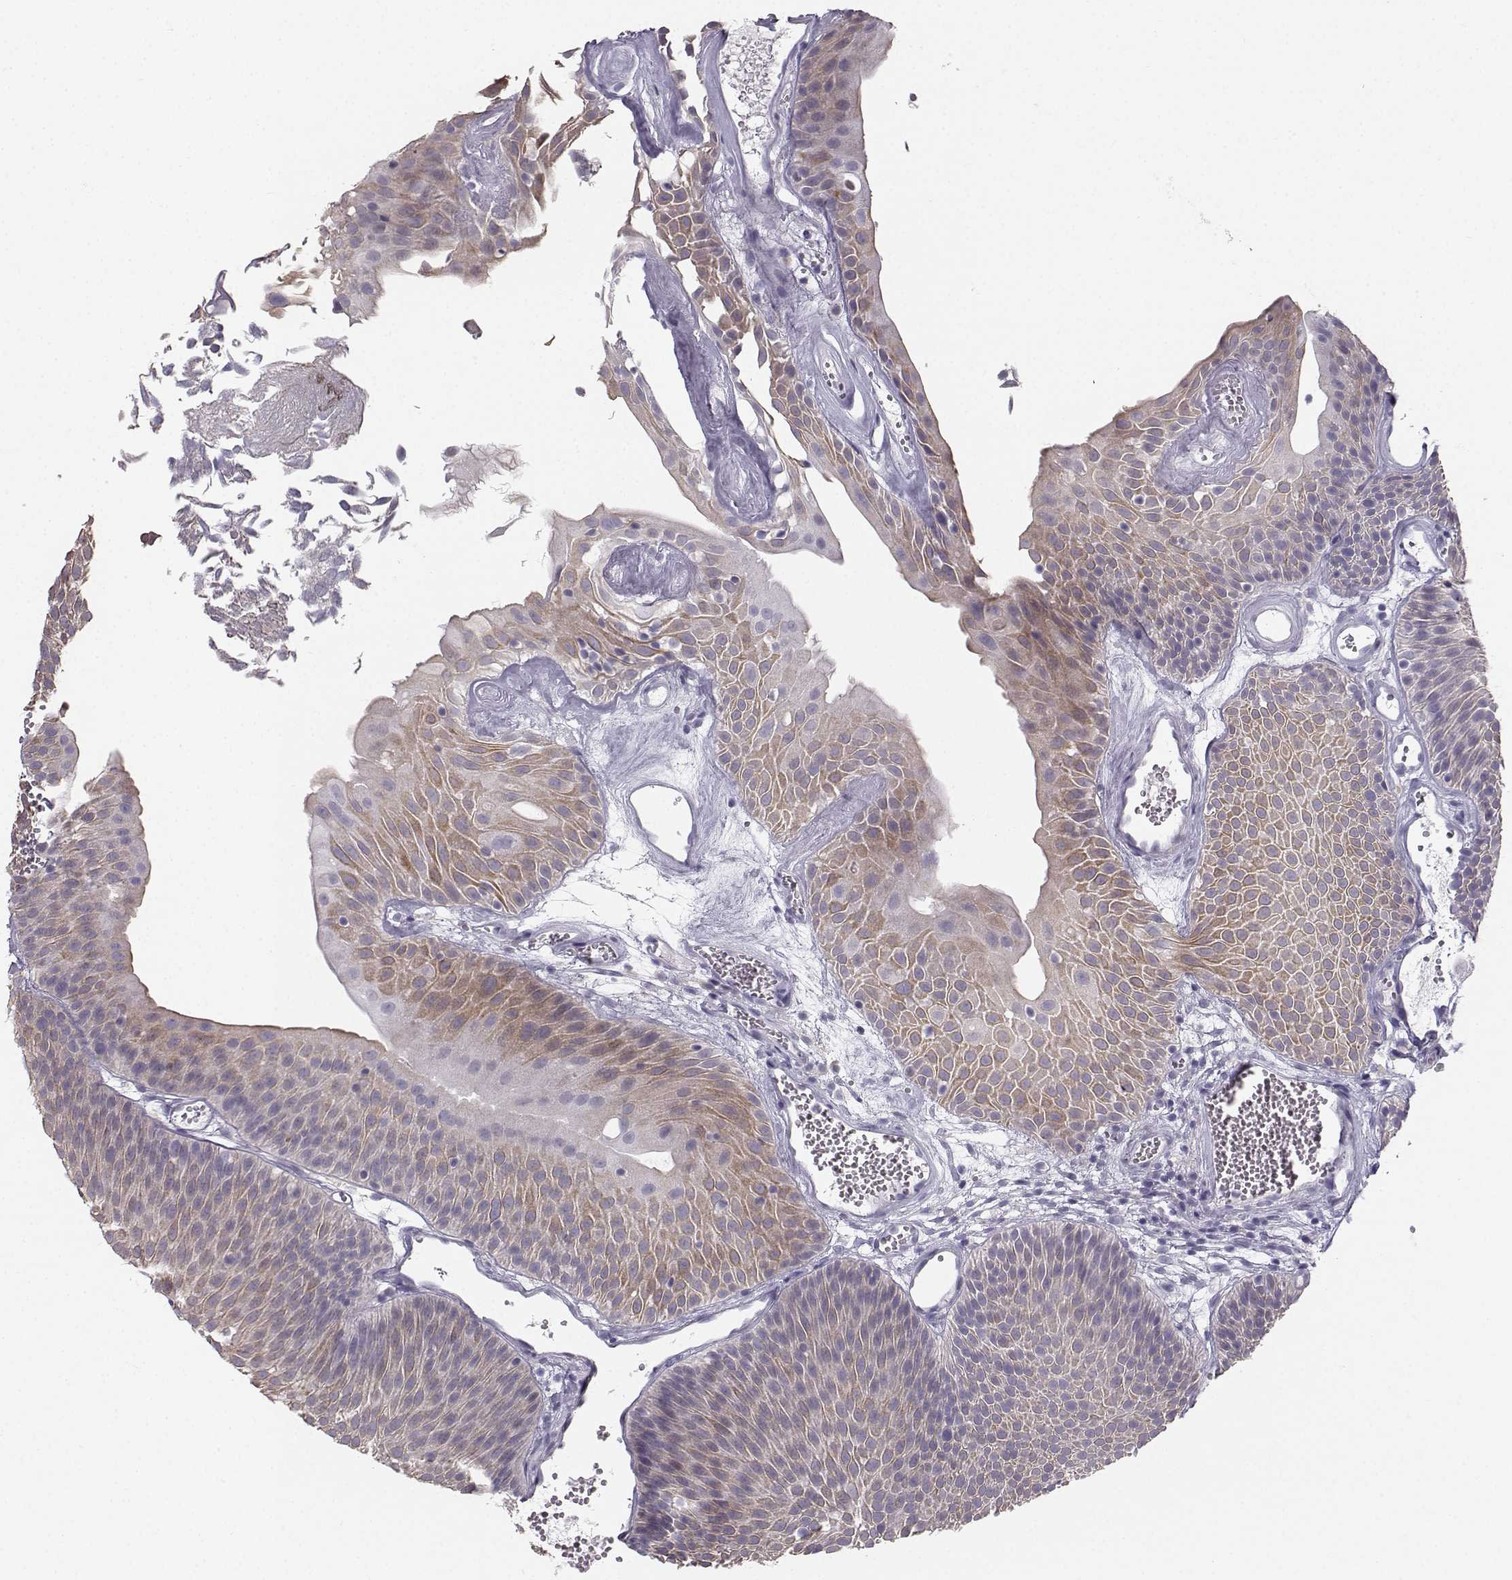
{"staining": {"intensity": "moderate", "quantity": ">75%", "location": "cytoplasmic/membranous"}, "tissue": "urothelial cancer", "cell_type": "Tumor cells", "image_type": "cancer", "snomed": [{"axis": "morphology", "description": "Urothelial carcinoma, Low grade"}, {"axis": "topography", "description": "Urinary bladder"}], "caption": "Low-grade urothelial carcinoma stained with immunohistochemistry shows moderate cytoplasmic/membranous staining in approximately >75% of tumor cells.", "gene": "CASR", "patient": {"sex": "male", "age": 52}}